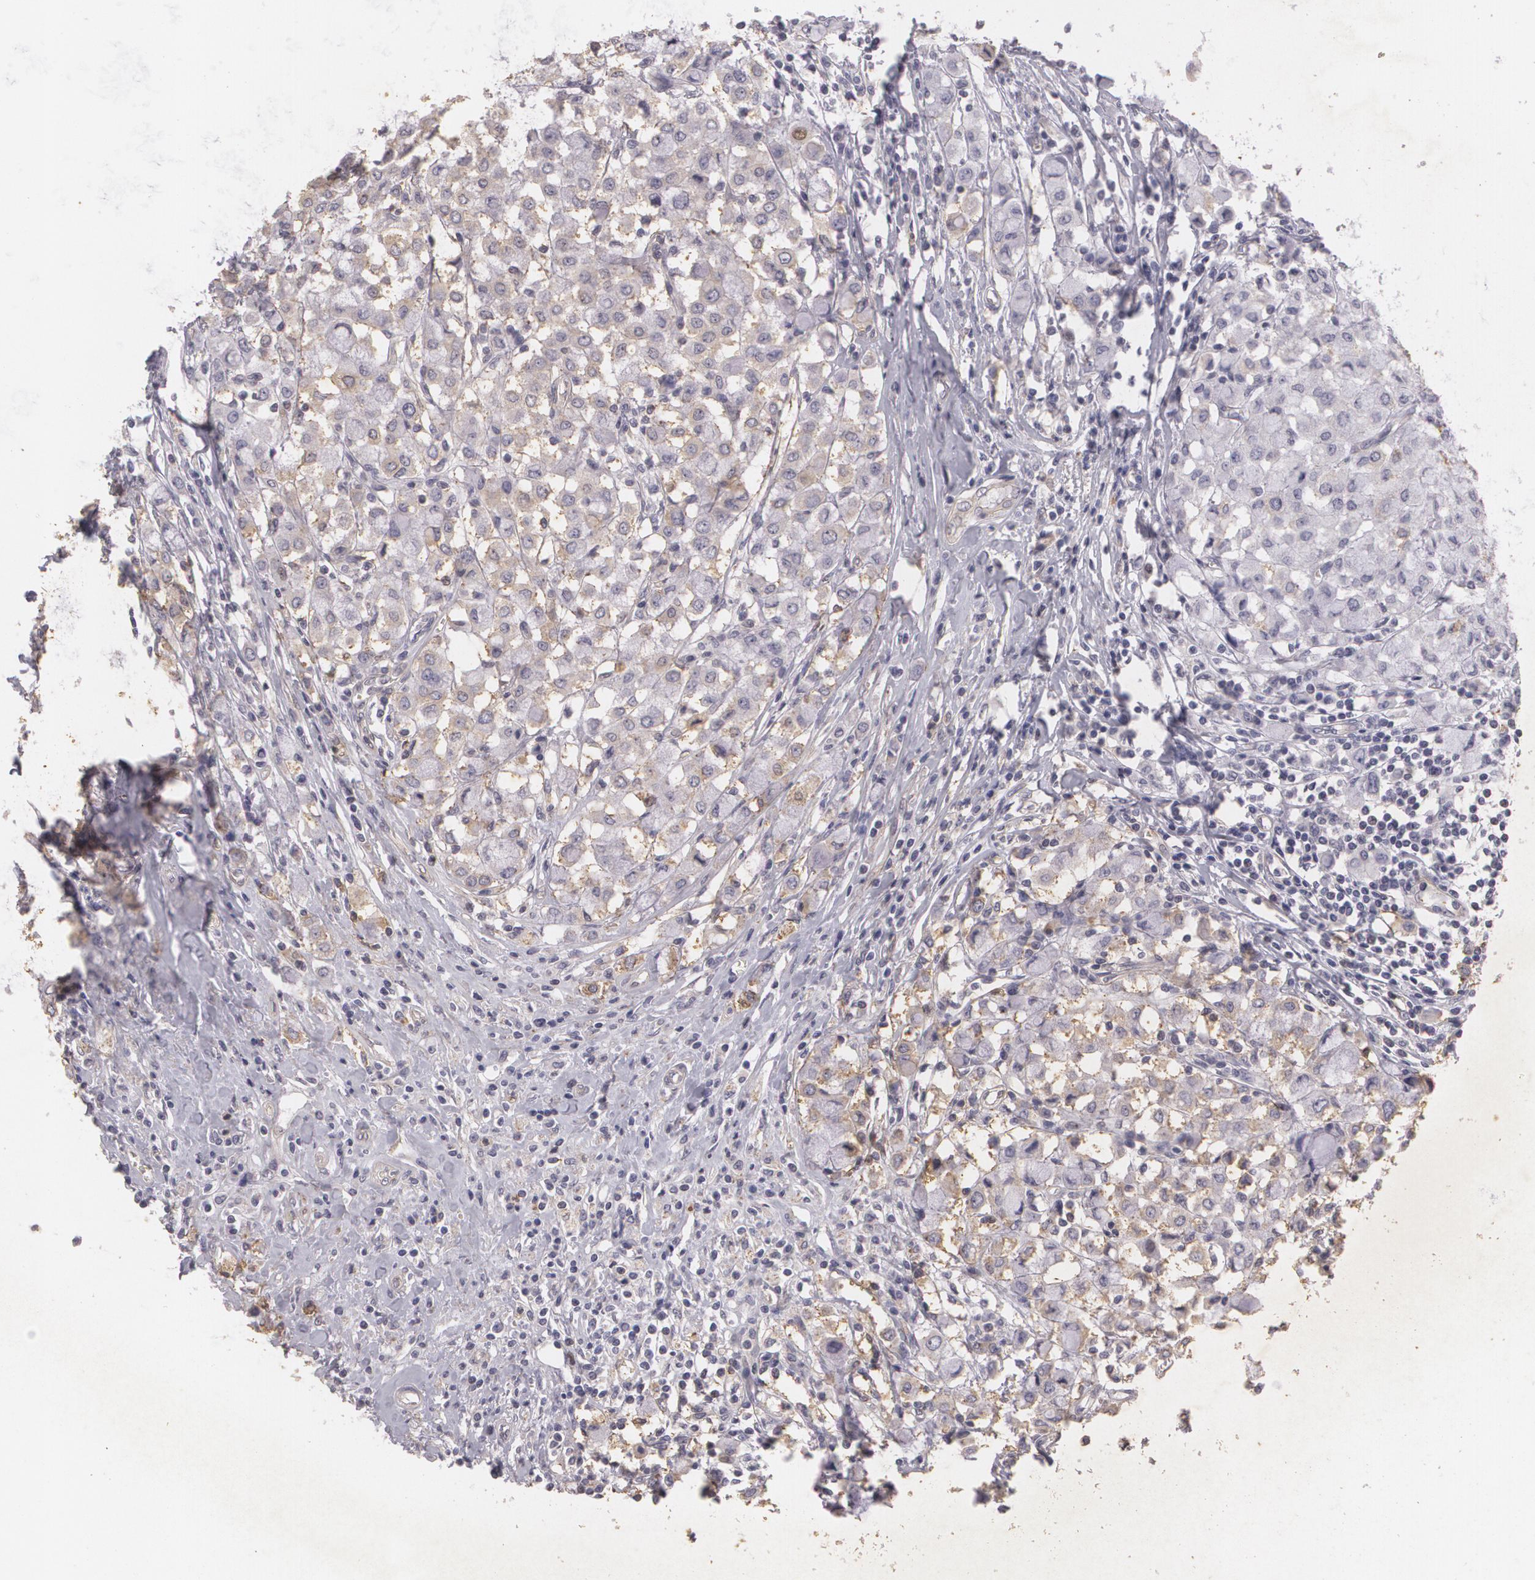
{"staining": {"intensity": "weak", "quantity": ">75%", "location": "cytoplasmic/membranous"}, "tissue": "breast cancer", "cell_type": "Tumor cells", "image_type": "cancer", "snomed": [{"axis": "morphology", "description": "Lobular carcinoma"}, {"axis": "topography", "description": "Breast"}], "caption": "Brown immunohistochemical staining in human lobular carcinoma (breast) exhibits weak cytoplasmic/membranous staining in approximately >75% of tumor cells. The protein is stained brown, and the nuclei are stained in blue (DAB IHC with brightfield microscopy, high magnification).", "gene": "KCNA4", "patient": {"sex": "female", "age": 85}}